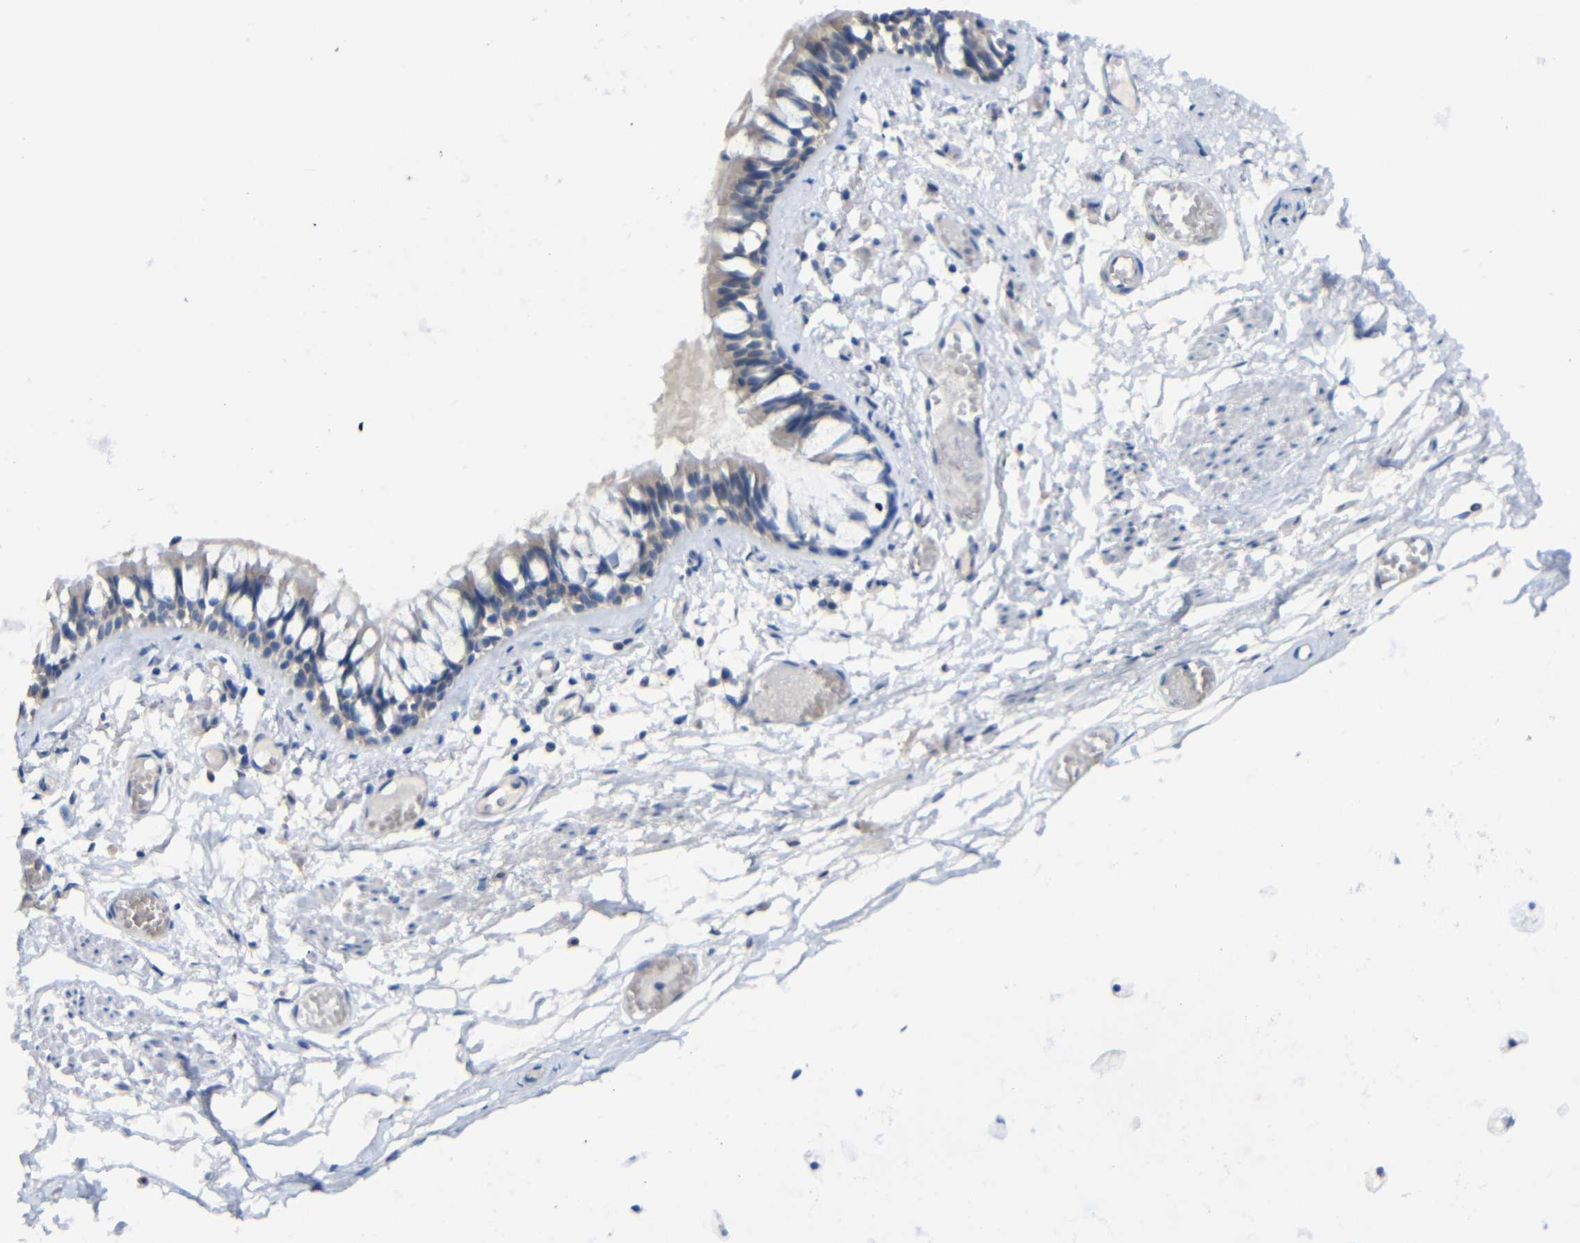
{"staining": {"intensity": "weak", "quantity": ">75%", "location": "cytoplasmic/membranous"}, "tissue": "bronchus", "cell_type": "Respiratory epithelial cells", "image_type": "normal", "snomed": [{"axis": "morphology", "description": "Normal tissue, NOS"}, {"axis": "morphology", "description": "Inflammation, NOS"}, {"axis": "topography", "description": "Cartilage tissue"}, {"axis": "topography", "description": "Lung"}], "caption": "Protein expression analysis of normal human bronchus reveals weak cytoplasmic/membranous staining in approximately >75% of respiratory epithelial cells.", "gene": "HNF1A", "patient": {"sex": "male", "age": 71}}